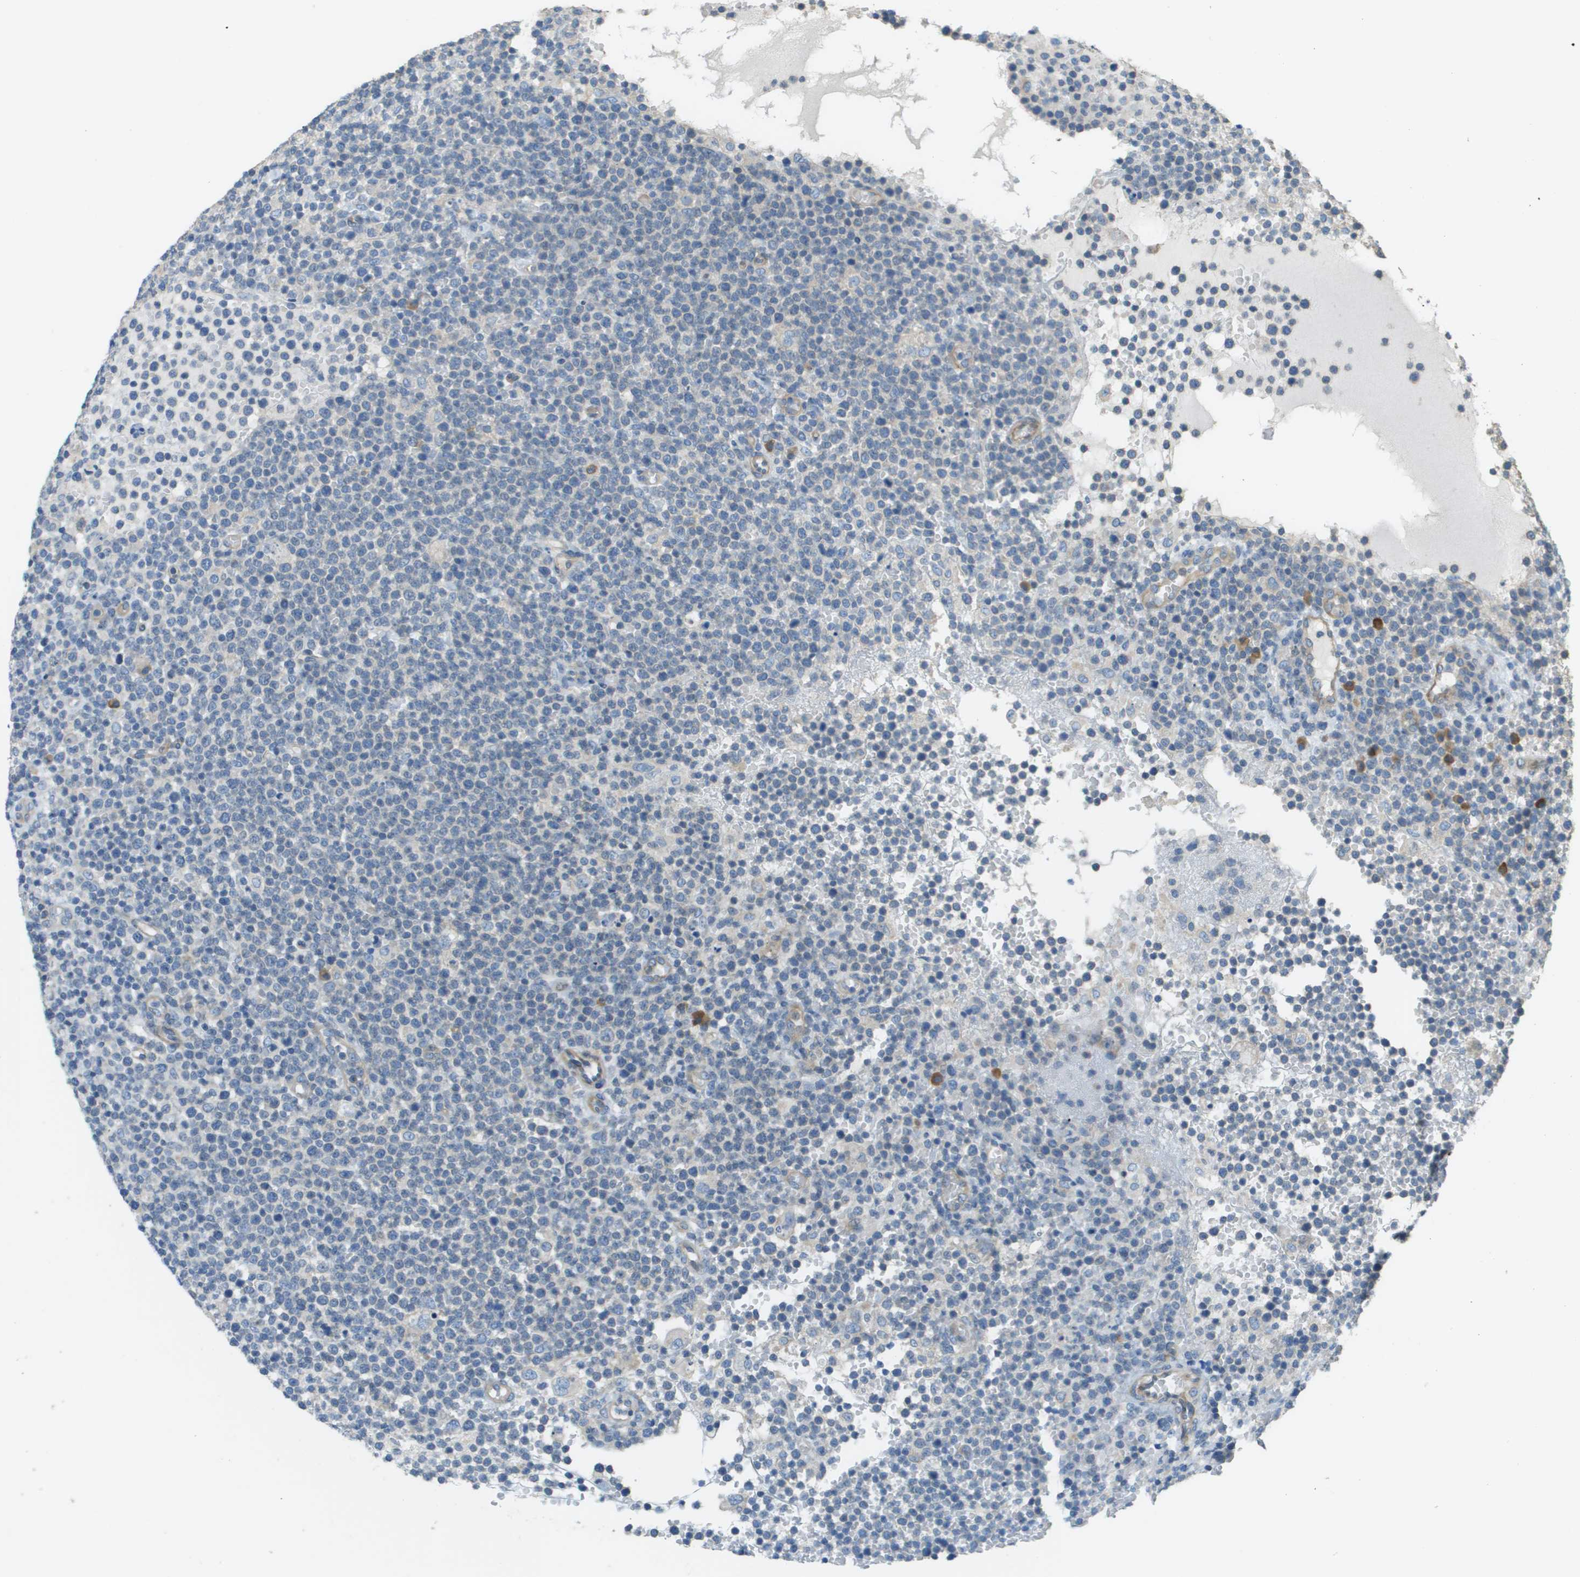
{"staining": {"intensity": "negative", "quantity": "none", "location": "none"}, "tissue": "lymphoma", "cell_type": "Tumor cells", "image_type": "cancer", "snomed": [{"axis": "morphology", "description": "Malignant lymphoma, non-Hodgkin's type, High grade"}, {"axis": "topography", "description": "Lymph node"}], "caption": "IHC photomicrograph of human malignant lymphoma, non-Hodgkin's type (high-grade) stained for a protein (brown), which displays no expression in tumor cells.", "gene": "DNAJB11", "patient": {"sex": "male", "age": 61}}